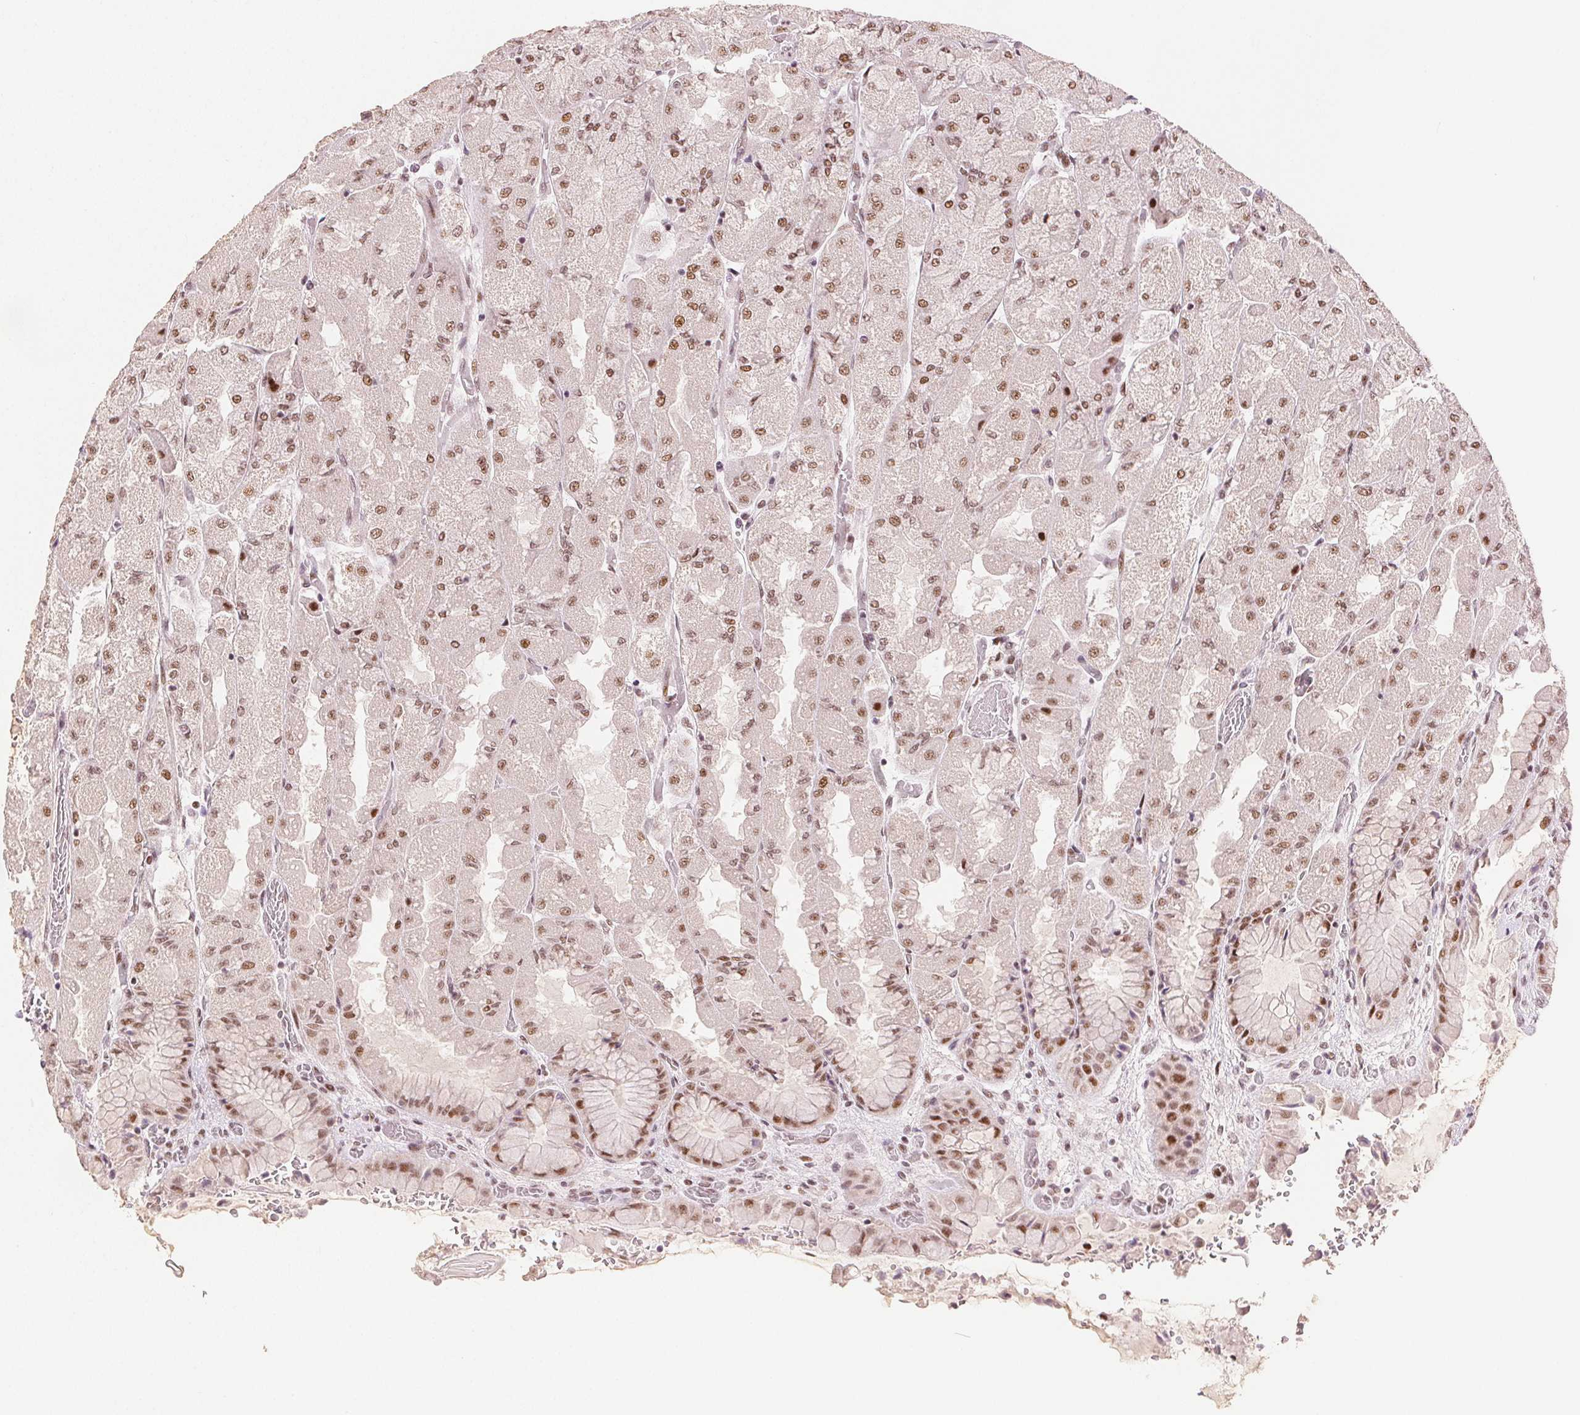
{"staining": {"intensity": "moderate", "quantity": ">75%", "location": "nuclear"}, "tissue": "stomach", "cell_type": "Glandular cells", "image_type": "normal", "snomed": [{"axis": "morphology", "description": "Normal tissue, NOS"}, {"axis": "topography", "description": "Stomach"}], "caption": "A brown stain shows moderate nuclear expression of a protein in glandular cells of benign stomach. (DAB = brown stain, brightfield microscopy at high magnification).", "gene": "ZNF703", "patient": {"sex": "female", "age": 61}}